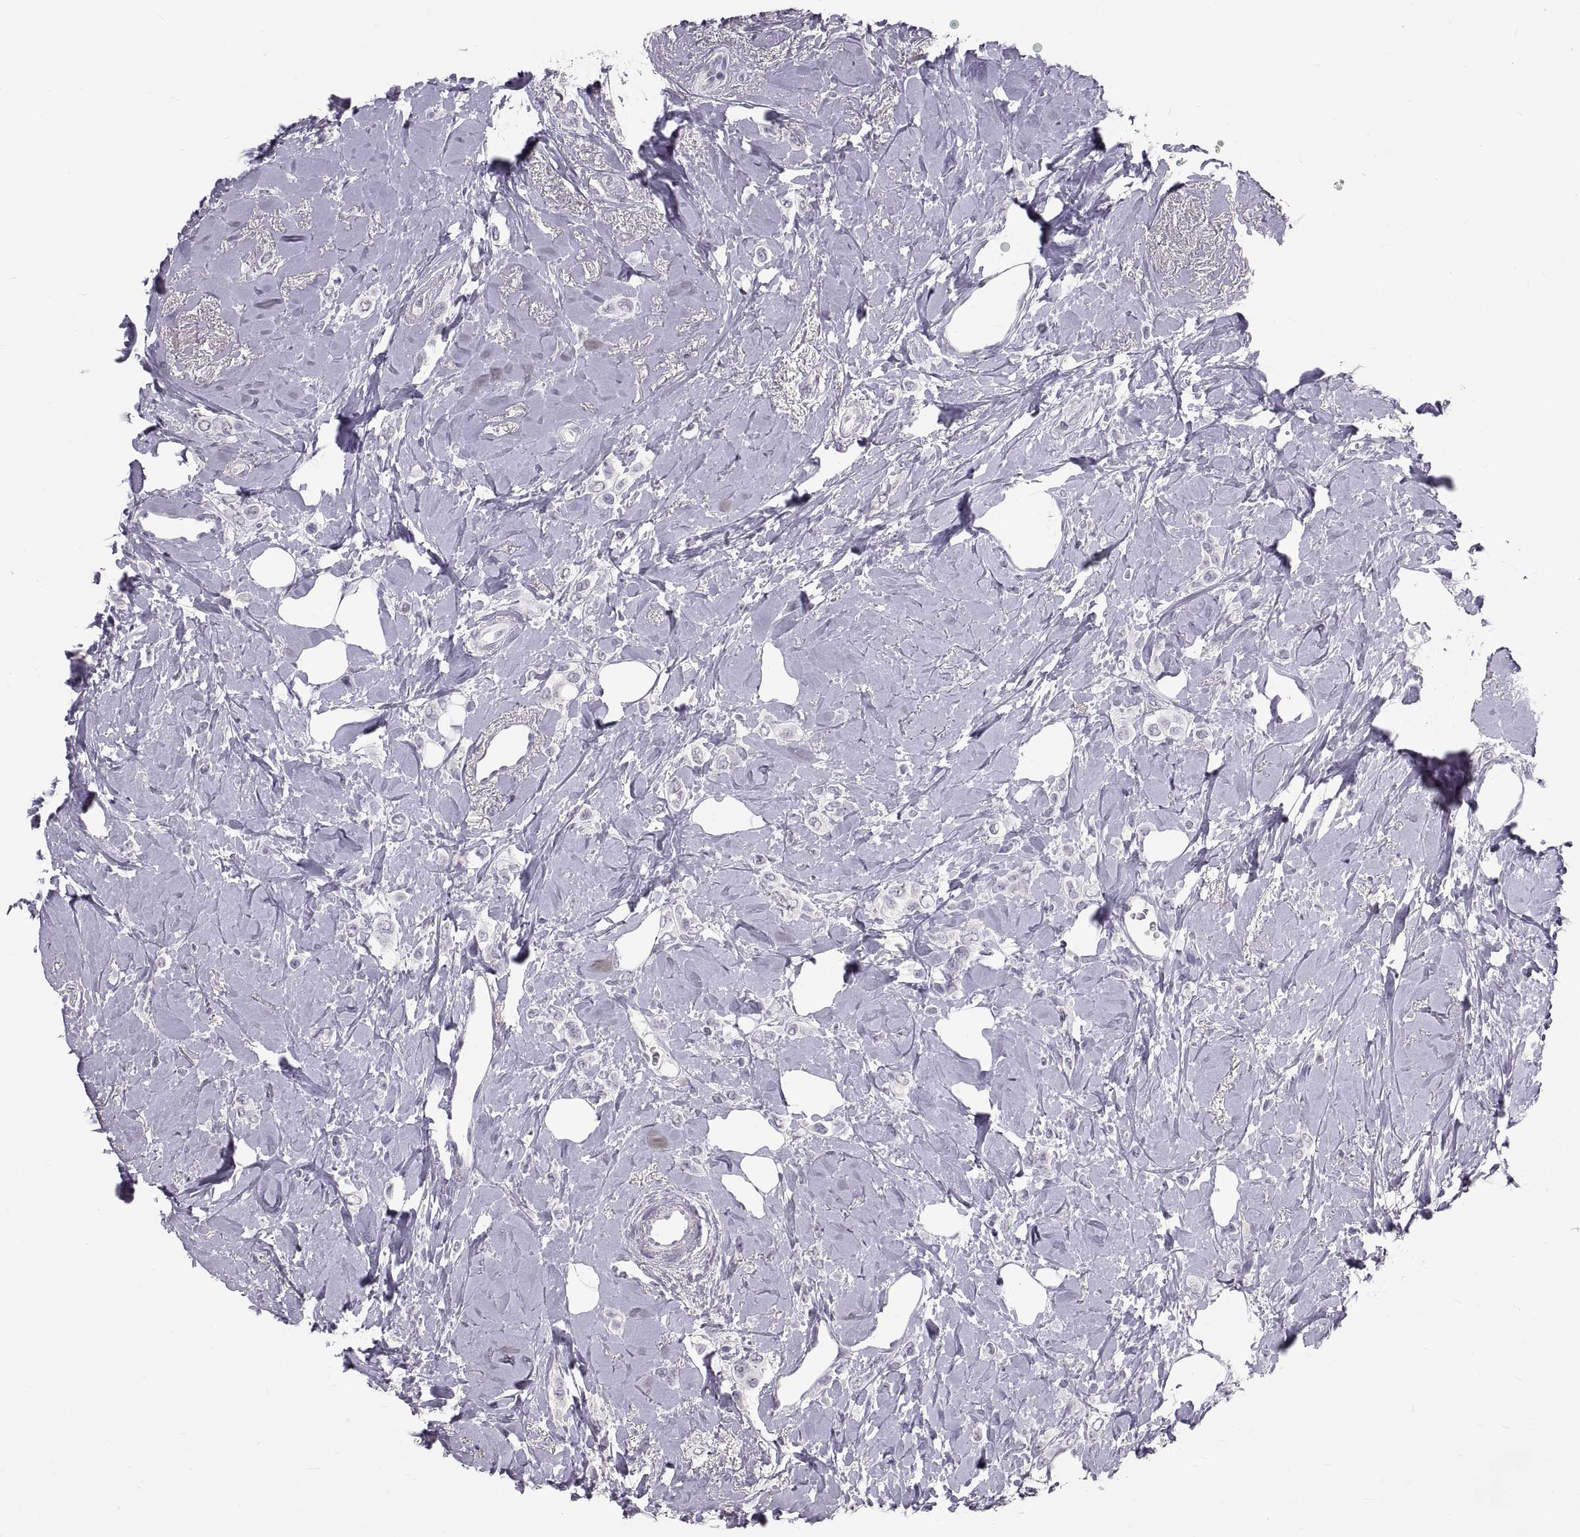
{"staining": {"intensity": "negative", "quantity": "none", "location": "none"}, "tissue": "breast cancer", "cell_type": "Tumor cells", "image_type": "cancer", "snomed": [{"axis": "morphology", "description": "Lobular carcinoma"}, {"axis": "topography", "description": "Breast"}], "caption": "IHC histopathology image of human lobular carcinoma (breast) stained for a protein (brown), which reveals no positivity in tumor cells.", "gene": "SPACDR", "patient": {"sex": "female", "age": 66}}